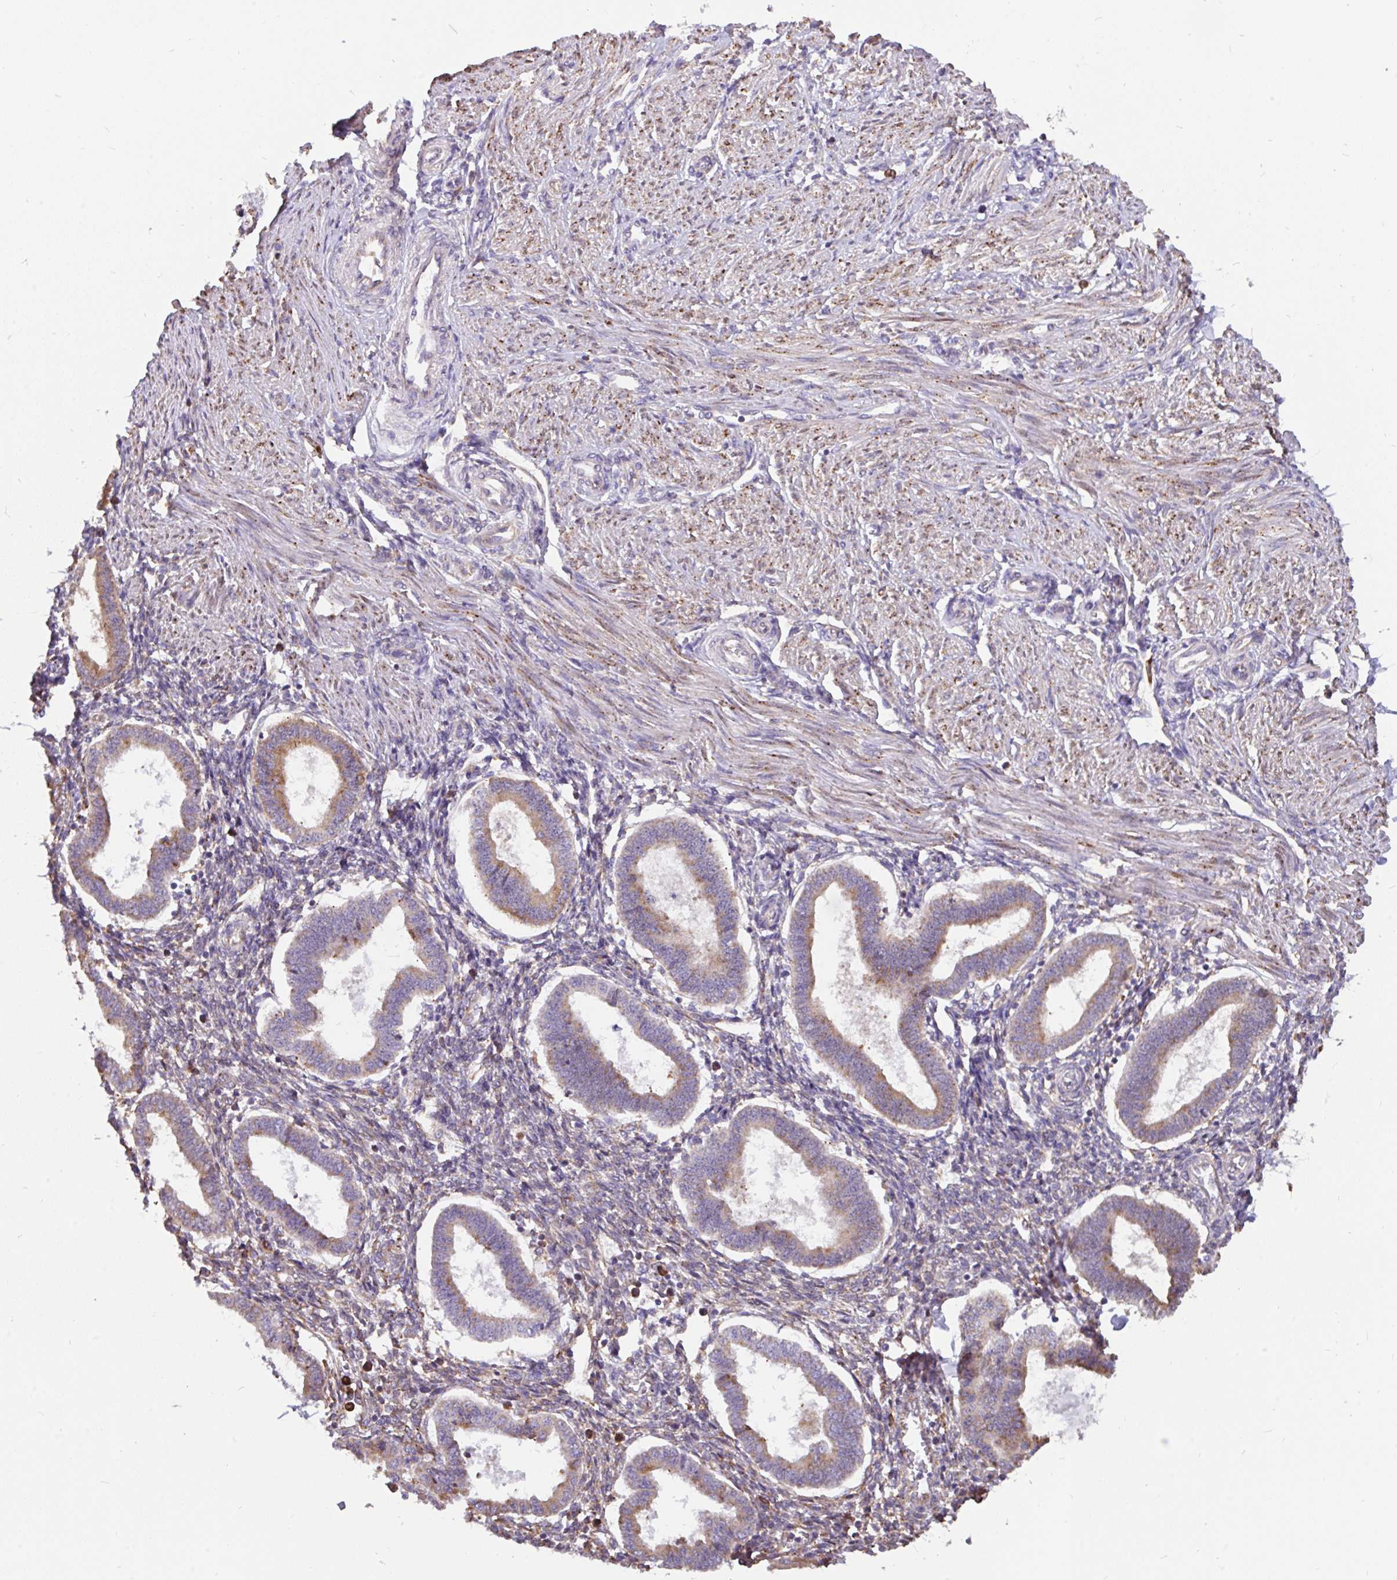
{"staining": {"intensity": "weak", "quantity": "25%-75%", "location": "cytoplasmic/membranous"}, "tissue": "endometrium", "cell_type": "Cells in endometrial stroma", "image_type": "normal", "snomed": [{"axis": "morphology", "description": "Normal tissue, NOS"}, {"axis": "topography", "description": "Endometrium"}], "caption": "A low amount of weak cytoplasmic/membranous expression is identified in approximately 25%-75% of cells in endometrial stroma in unremarkable endometrium.", "gene": "EML5", "patient": {"sex": "female", "age": 24}}